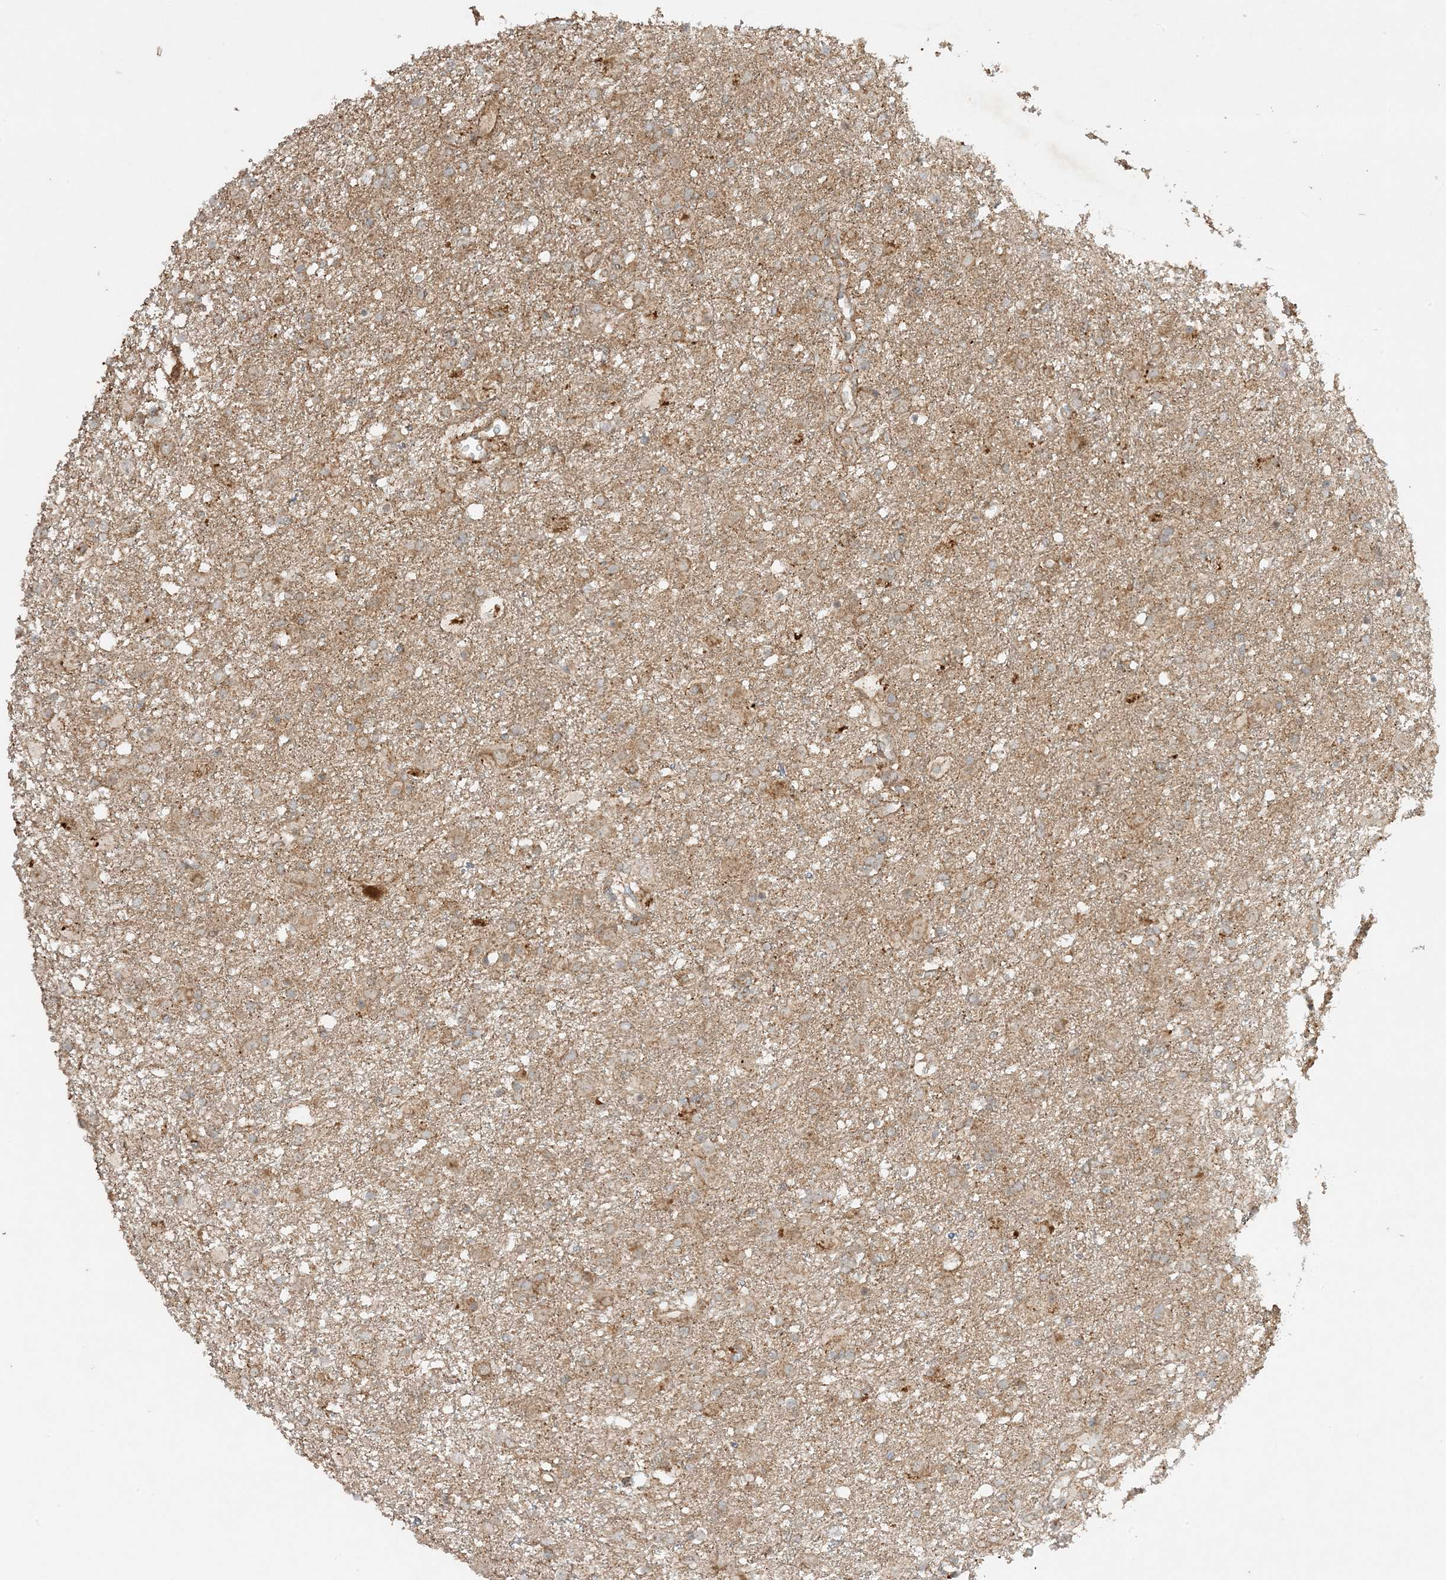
{"staining": {"intensity": "weak", "quantity": "25%-75%", "location": "cytoplasmic/membranous"}, "tissue": "glioma", "cell_type": "Tumor cells", "image_type": "cancer", "snomed": [{"axis": "morphology", "description": "Glioma, malignant, Low grade"}, {"axis": "topography", "description": "Brain"}], "caption": "This is a histology image of immunohistochemistry (IHC) staining of malignant glioma (low-grade), which shows weak expression in the cytoplasmic/membranous of tumor cells.", "gene": "XRN1", "patient": {"sex": "male", "age": 65}}